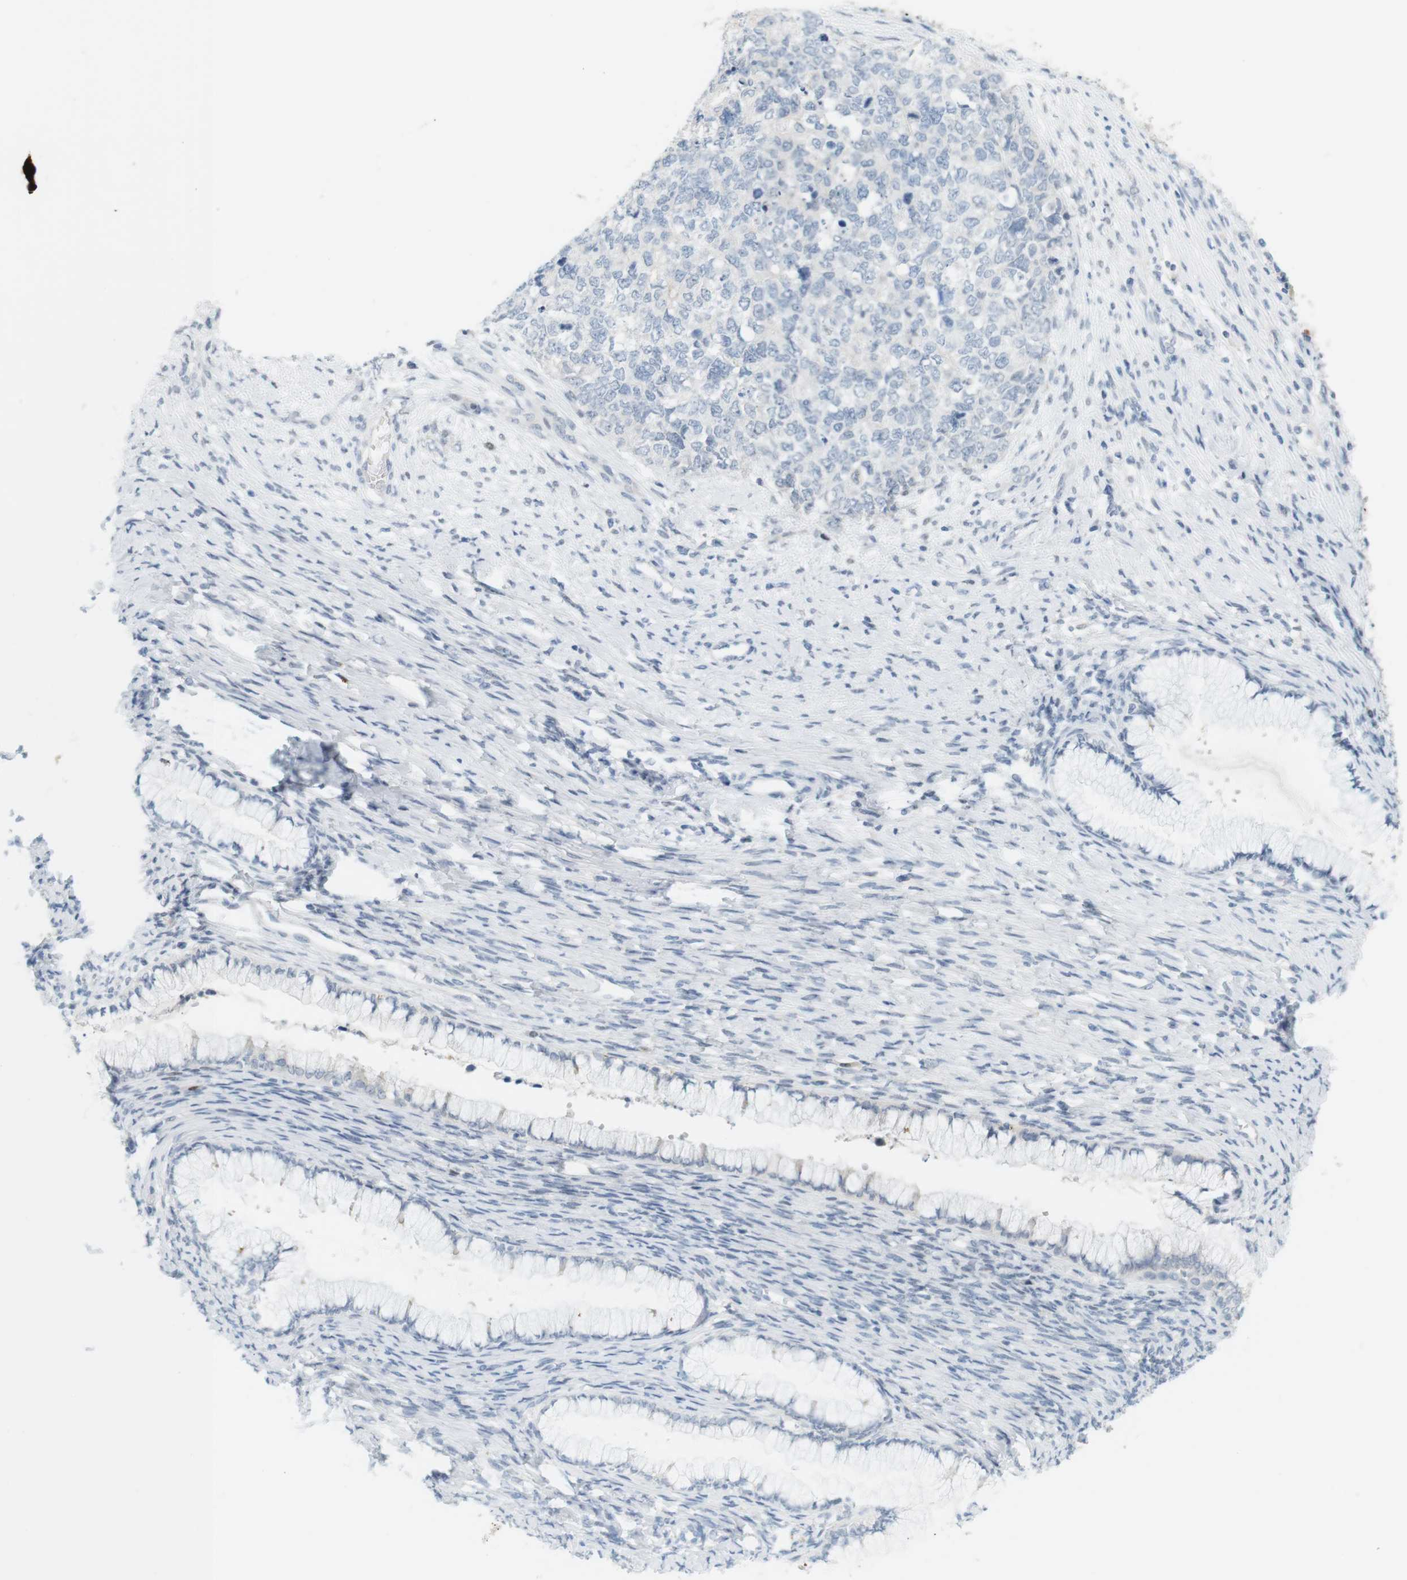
{"staining": {"intensity": "negative", "quantity": "none", "location": "none"}, "tissue": "cervical cancer", "cell_type": "Tumor cells", "image_type": "cancer", "snomed": [{"axis": "morphology", "description": "Squamous cell carcinoma, NOS"}, {"axis": "topography", "description": "Cervix"}], "caption": "Tumor cells show no significant positivity in cervical cancer (squamous cell carcinoma). (Stains: DAB immunohistochemistry with hematoxylin counter stain, Microscopy: brightfield microscopy at high magnification).", "gene": "CREB3L2", "patient": {"sex": "female", "age": 63}}